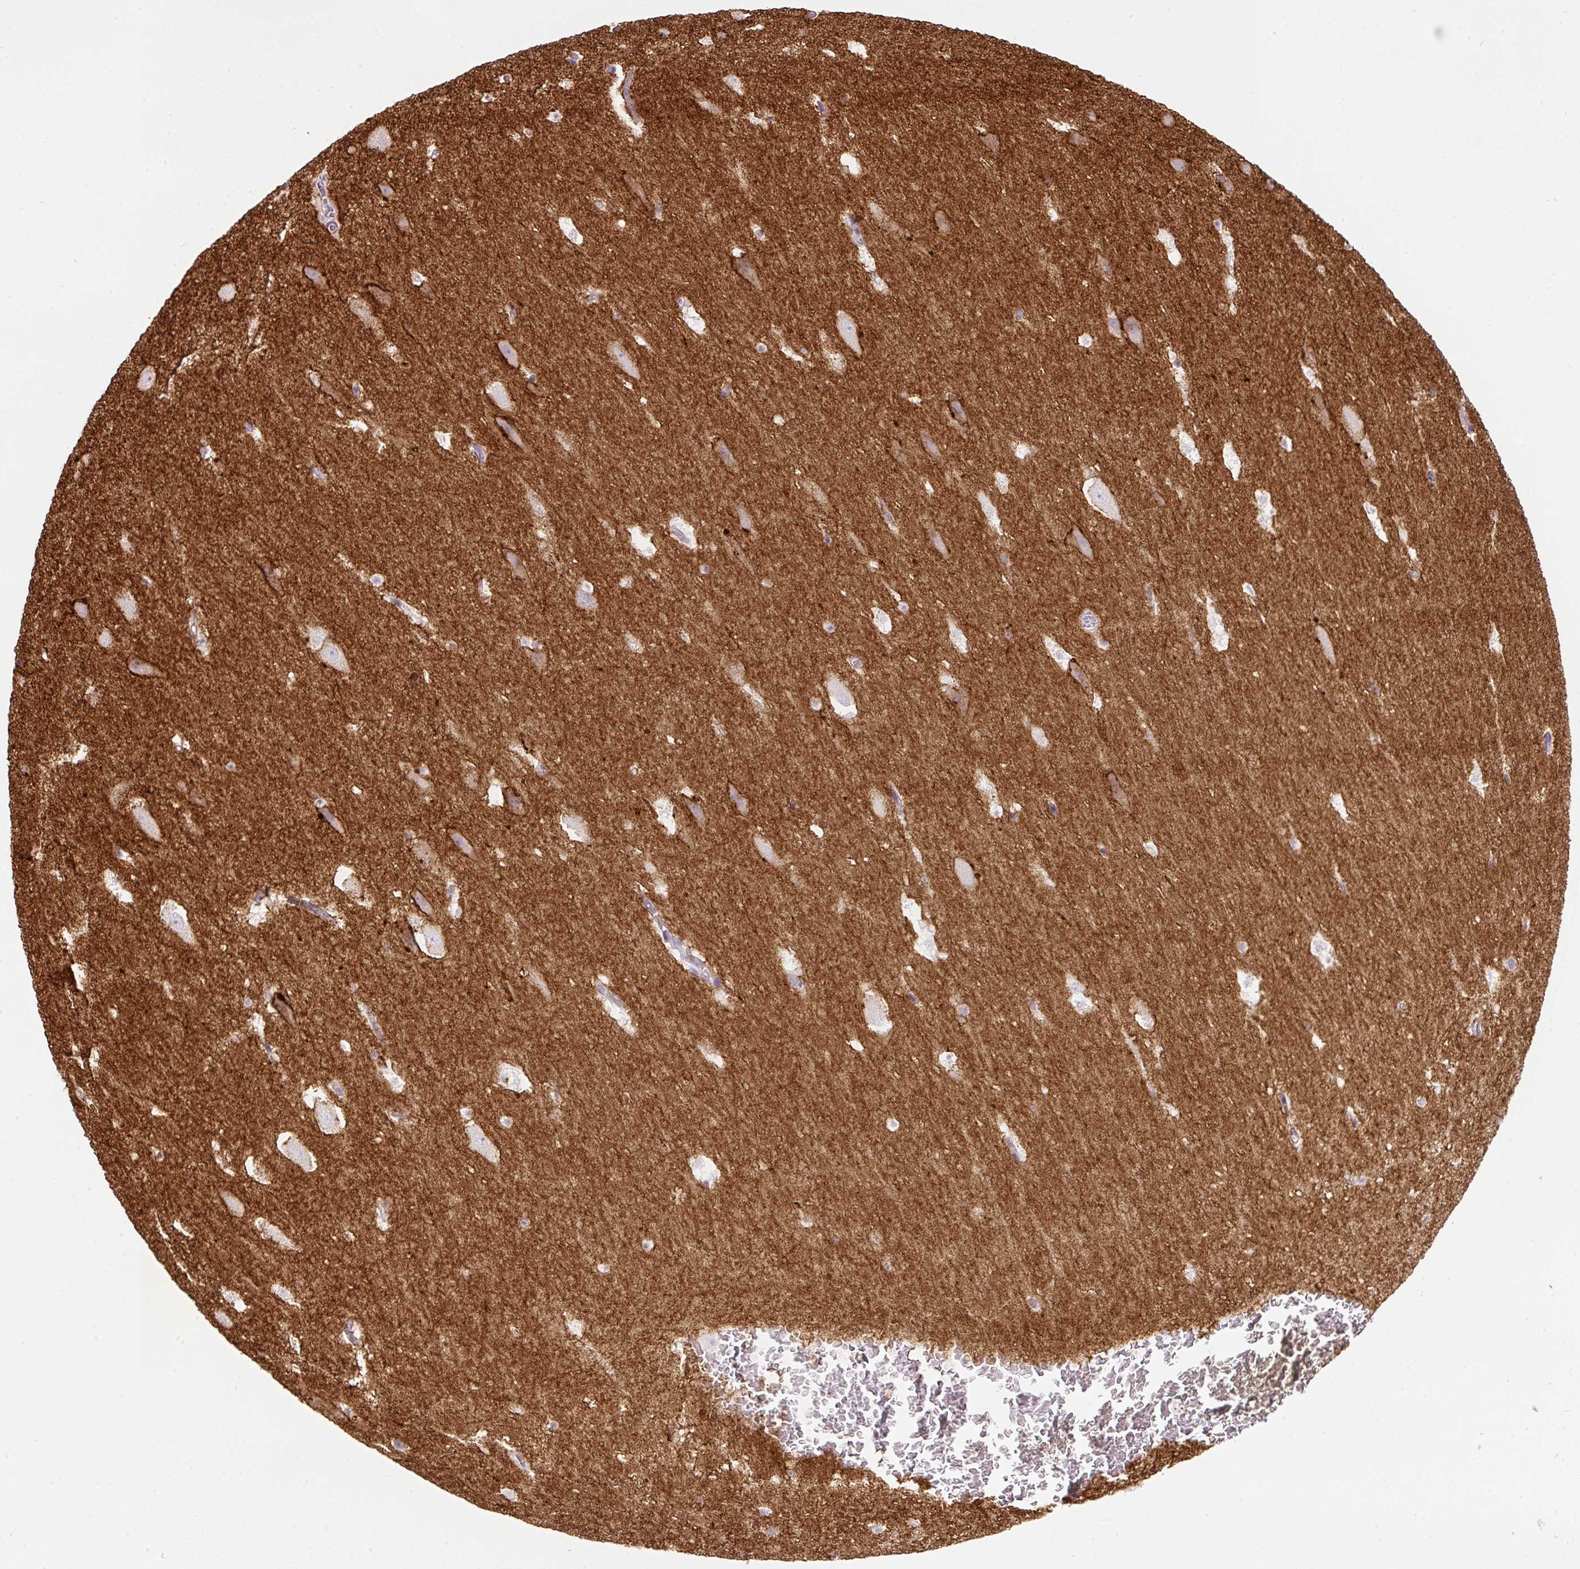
{"staining": {"intensity": "negative", "quantity": "none", "location": "none"}, "tissue": "hippocampus", "cell_type": "Glial cells", "image_type": "normal", "snomed": [{"axis": "morphology", "description": "Normal tissue, NOS"}, {"axis": "topography", "description": "Hippocampus"}], "caption": "Immunohistochemistry of normal hippocampus displays no positivity in glial cells. (DAB immunohistochemistry, high magnification).", "gene": "NPTN", "patient": {"sex": "female", "age": 42}}